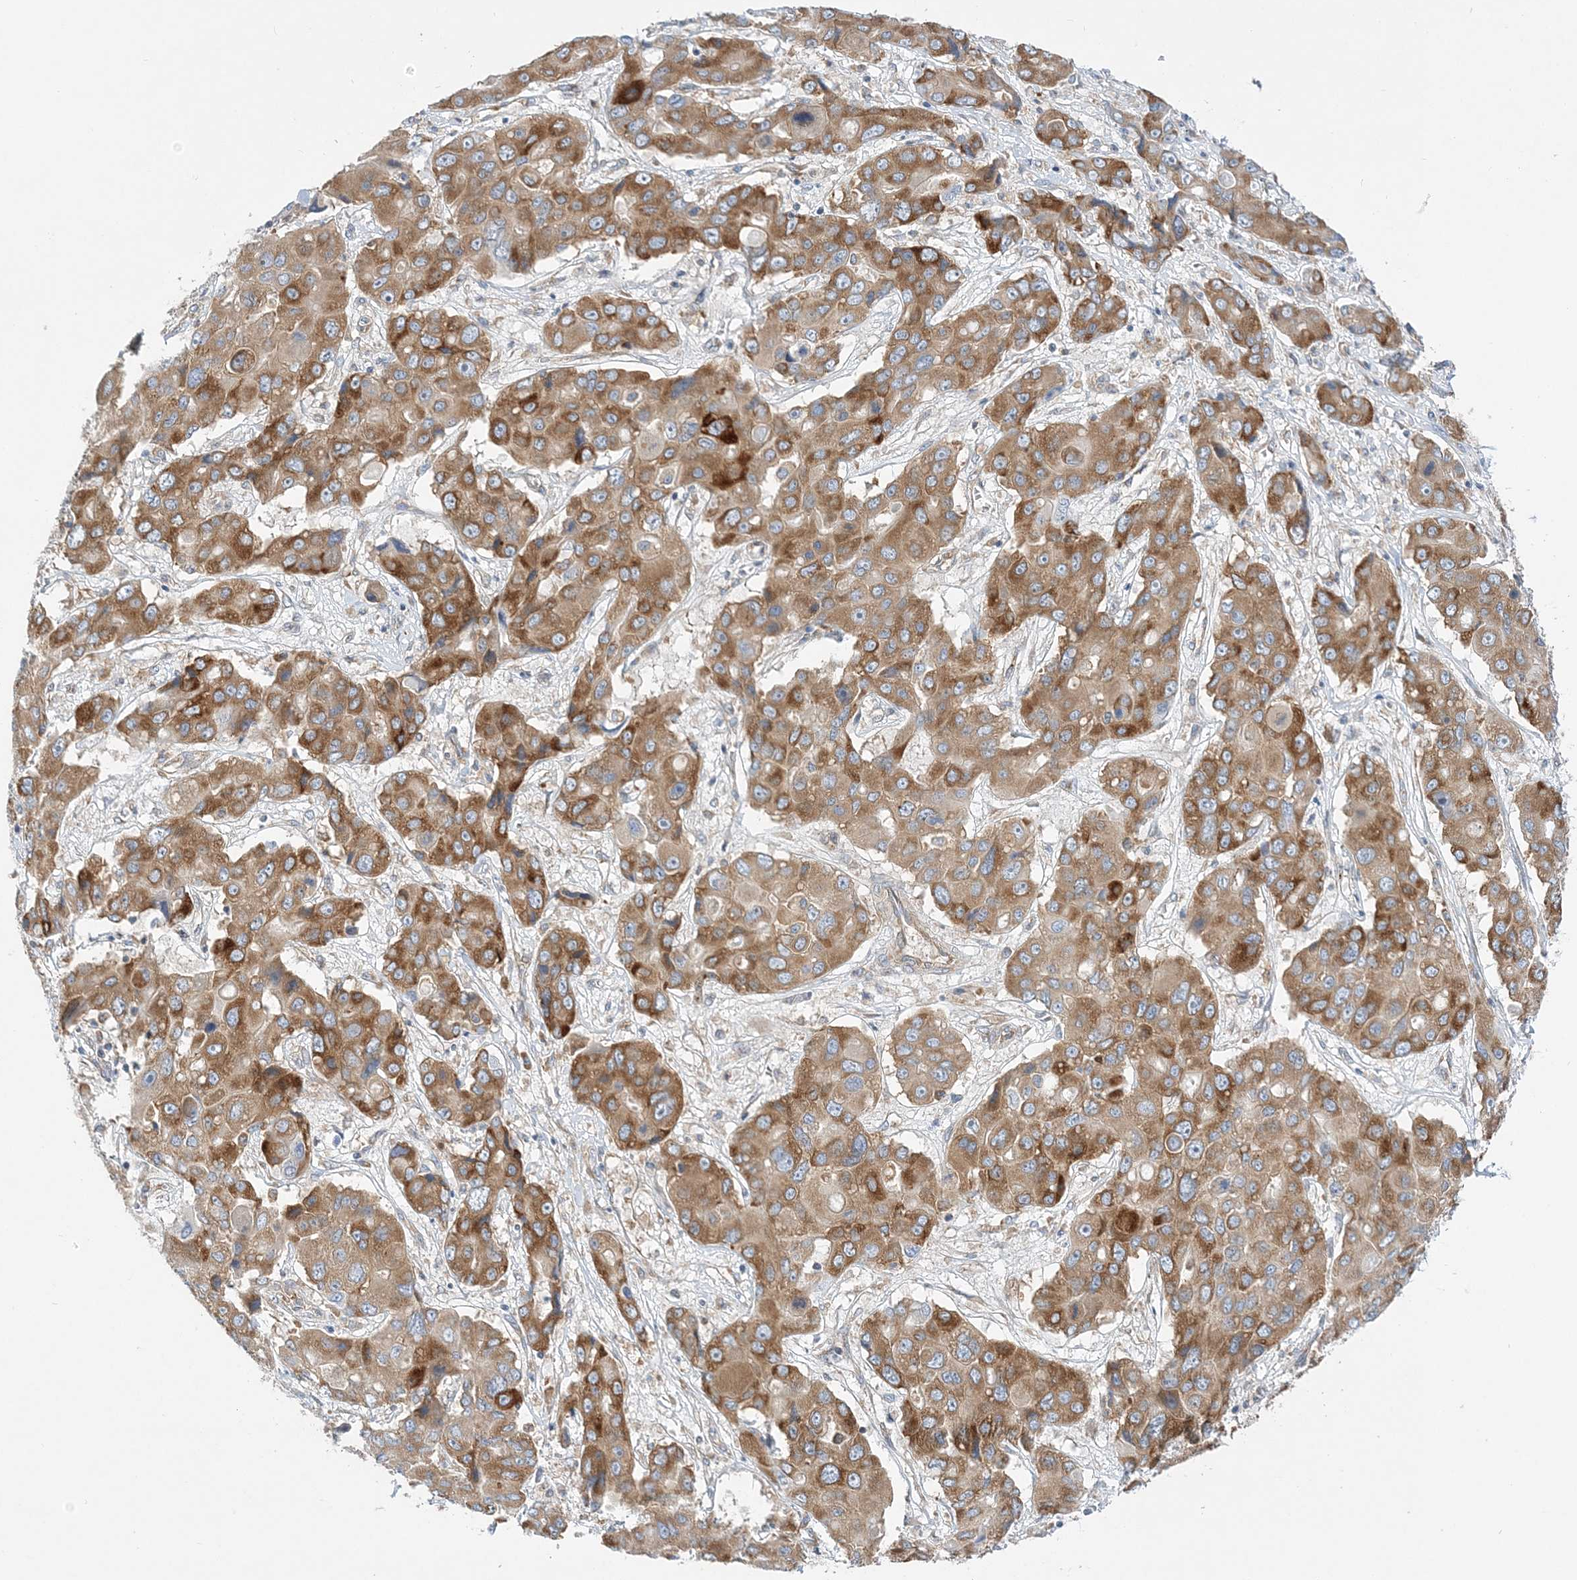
{"staining": {"intensity": "moderate", "quantity": ">75%", "location": "cytoplasmic/membranous"}, "tissue": "liver cancer", "cell_type": "Tumor cells", "image_type": "cancer", "snomed": [{"axis": "morphology", "description": "Cholangiocarcinoma"}, {"axis": "topography", "description": "Liver"}], "caption": "Moderate cytoplasmic/membranous protein staining is identified in about >75% of tumor cells in cholangiocarcinoma (liver).", "gene": "LARP4B", "patient": {"sex": "male", "age": 67}}